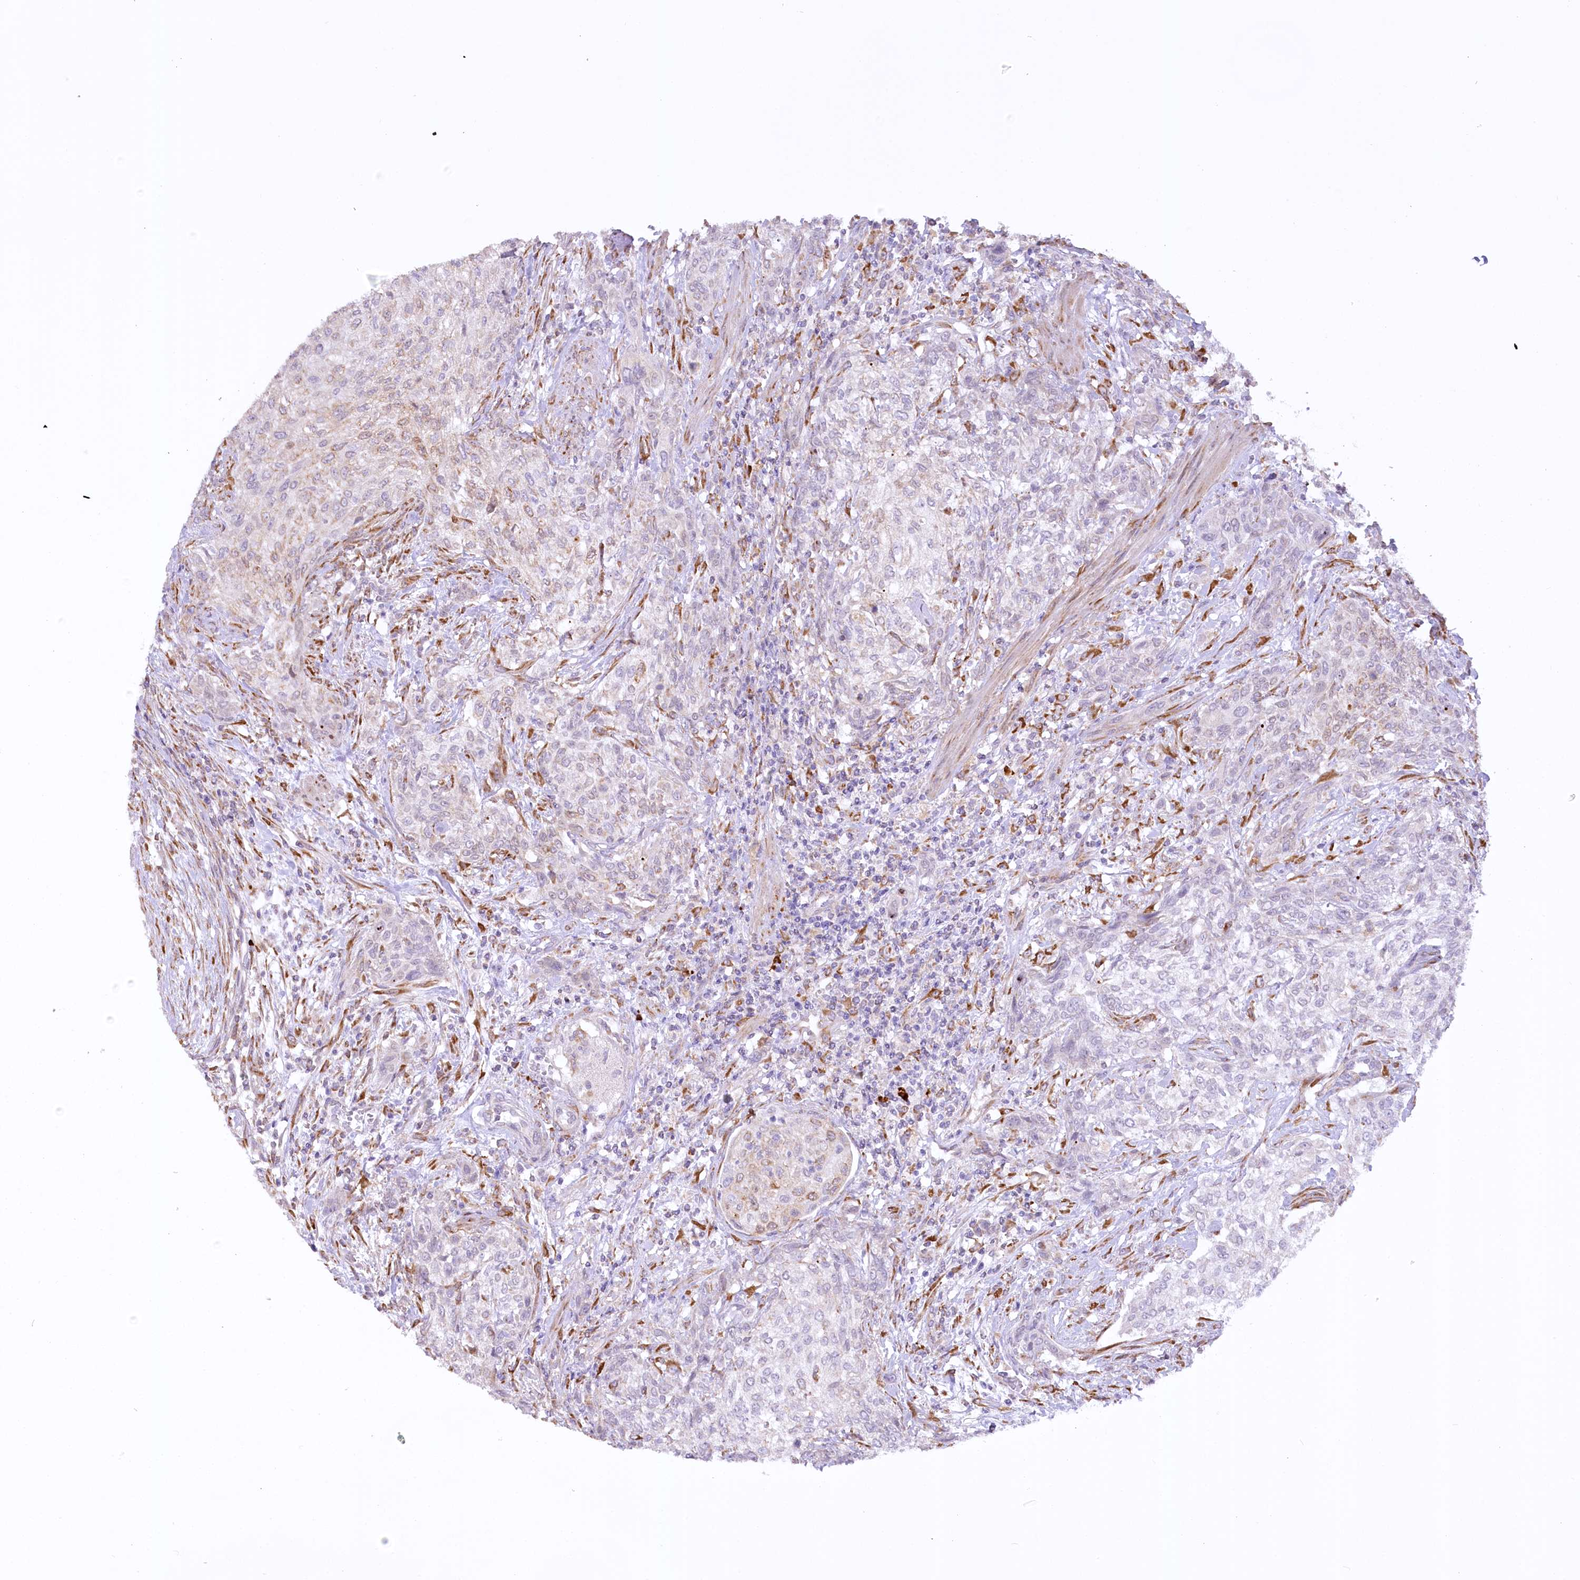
{"staining": {"intensity": "negative", "quantity": "none", "location": "none"}, "tissue": "urothelial cancer", "cell_type": "Tumor cells", "image_type": "cancer", "snomed": [{"axis": "morphology", "description": "Normal tissue, NOS"}, {"axis": "morphology", "description": "Urothelial carcinoma, NOS"}, {"axis": "topography", "description": "Urinary bladder"}, {"axis": "topography", "description": "Peripheral nerve tissue"}], "caption": "Urothelial cancer stained for a protein using immunohistochemistry reveals no positivity tumor cells.", "gene": "NCKAP5", "patient": {"sex": "male", "age": 35}}